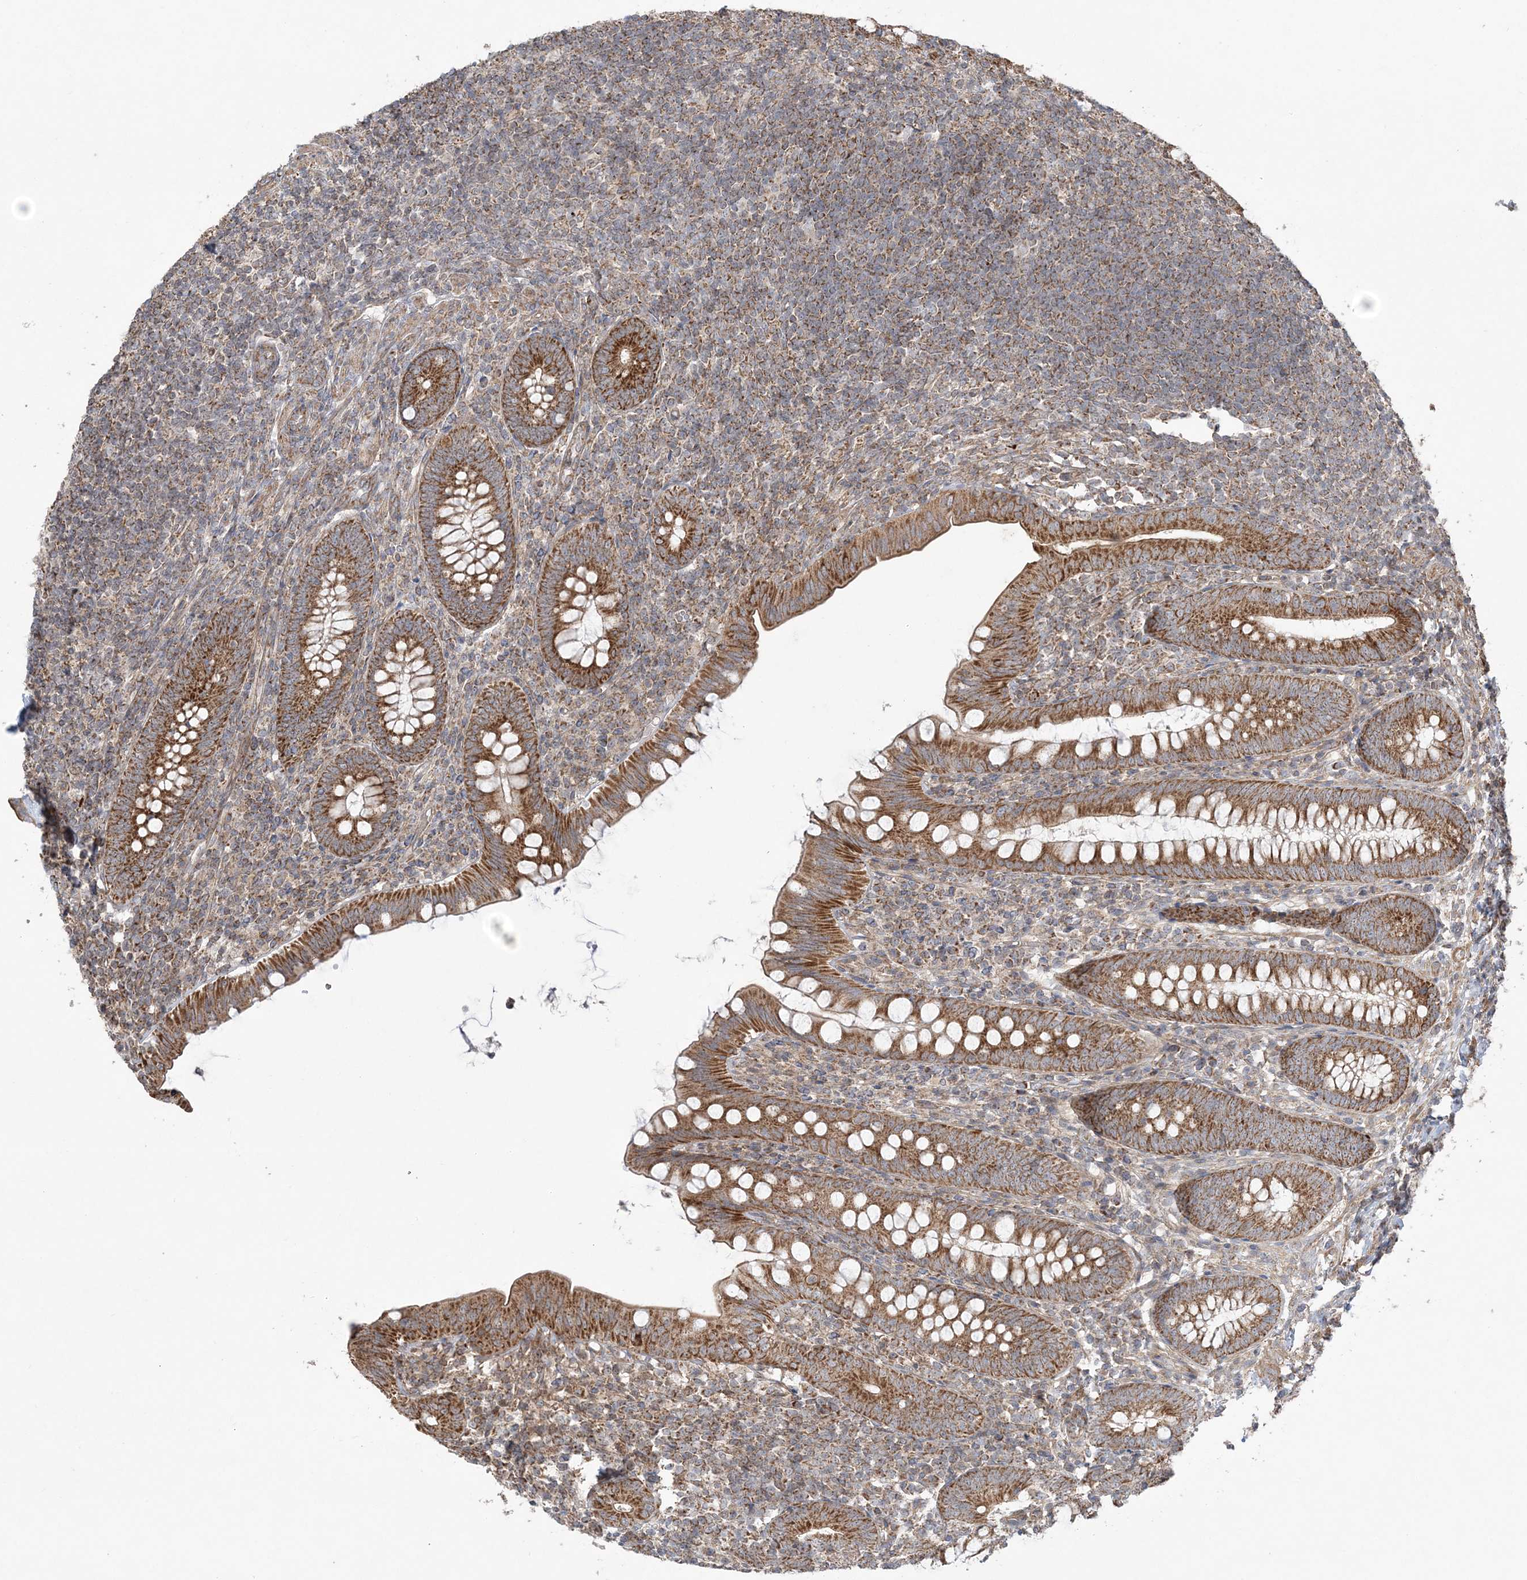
{"staining": {"intensity": "strong", "quantity": ">75%", "location": "cytoplasmic/membranous"}, "tissue": "appendix", "cell_type": "Glandular cells", "image_type": "normal", "snomed": [{"axis": "morphology", "description": "Normal tissue, NOS"}, {"axis": "topography", "description": "Appendix"}], "caption": "Immunohistochemistry (DAB) staining of unremarkable appendix displays strong cytoplasmic/membranous protein positivity in about >75% of glandular cells. The staining was performed using DAB, with brown indicating positive protein expression. Nuclei are stained blue with hematoxylin.", "gene": "SCLT1", "patient": {"sex": "male", "age": 14}}